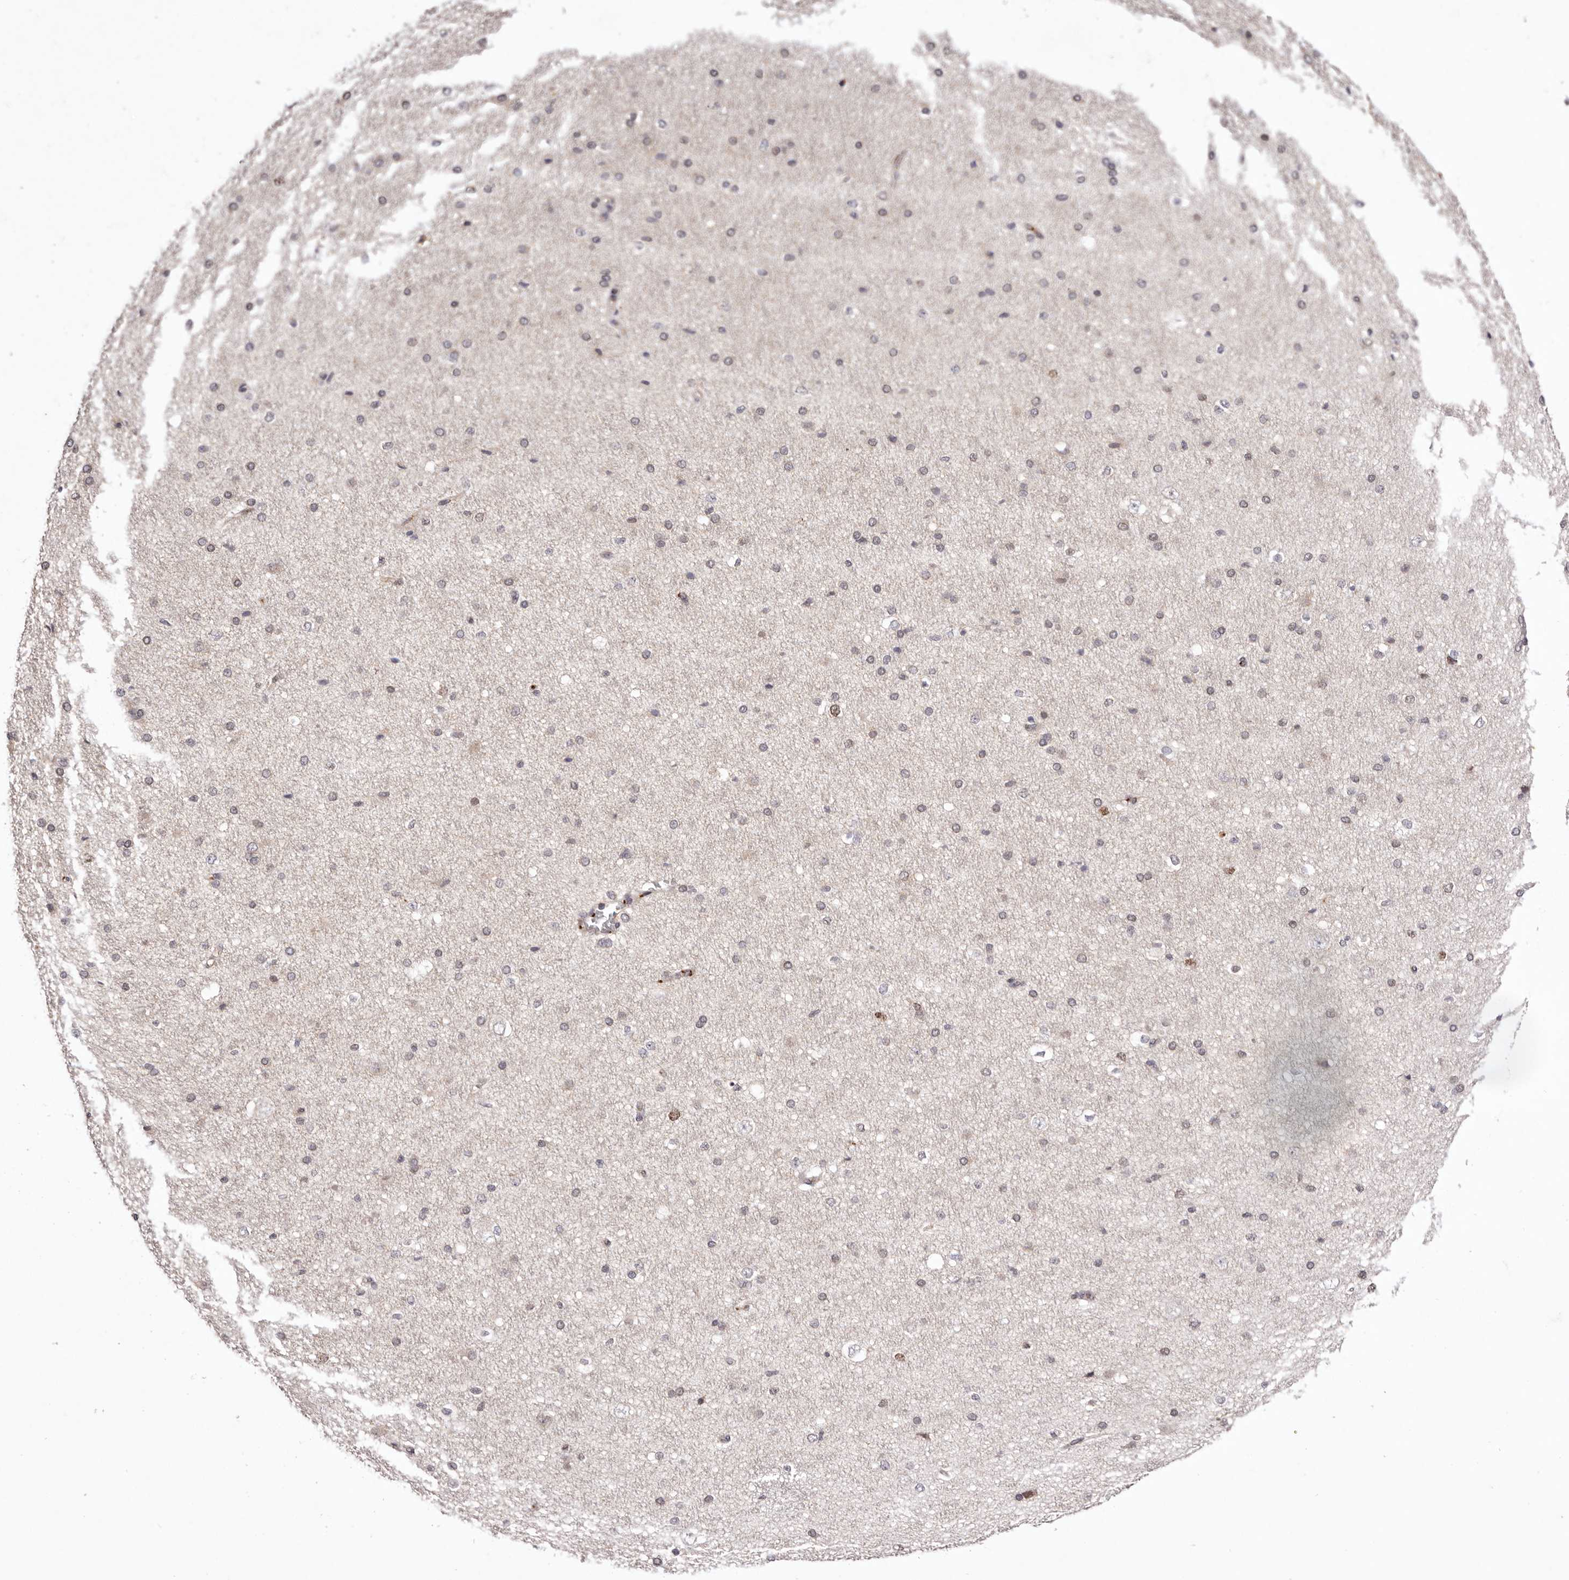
{"staining": {"intensity": "weak", "quantity": "25%-75%", "location": "cytoplasmic/membranous"}, "tissue": "cerebral cortex", "cell_type": "Endothelial cells", "image_type": "normal", "snomed": [{"axis": "morphology", "description": "Normal tissue, NOS"}, {"axis": "morphology", "description": "Developmental malformation"}, {"axis": "topography", "description": "Cerebral cortex"}], "caption": "High-magnification brightfield microscopy of benign cerebral cortex stained with DAB (brown) and counterstained with hematoxylin (blue). endothelial cells exhibit weak cytoplasmic/membranous expression is identified in about25%-75% of cells. (DAB = brown stain, brightfield microscopy at high magnification).", "gene": "NOTCH1", "patient": {"sex": "female", "age": 30}}